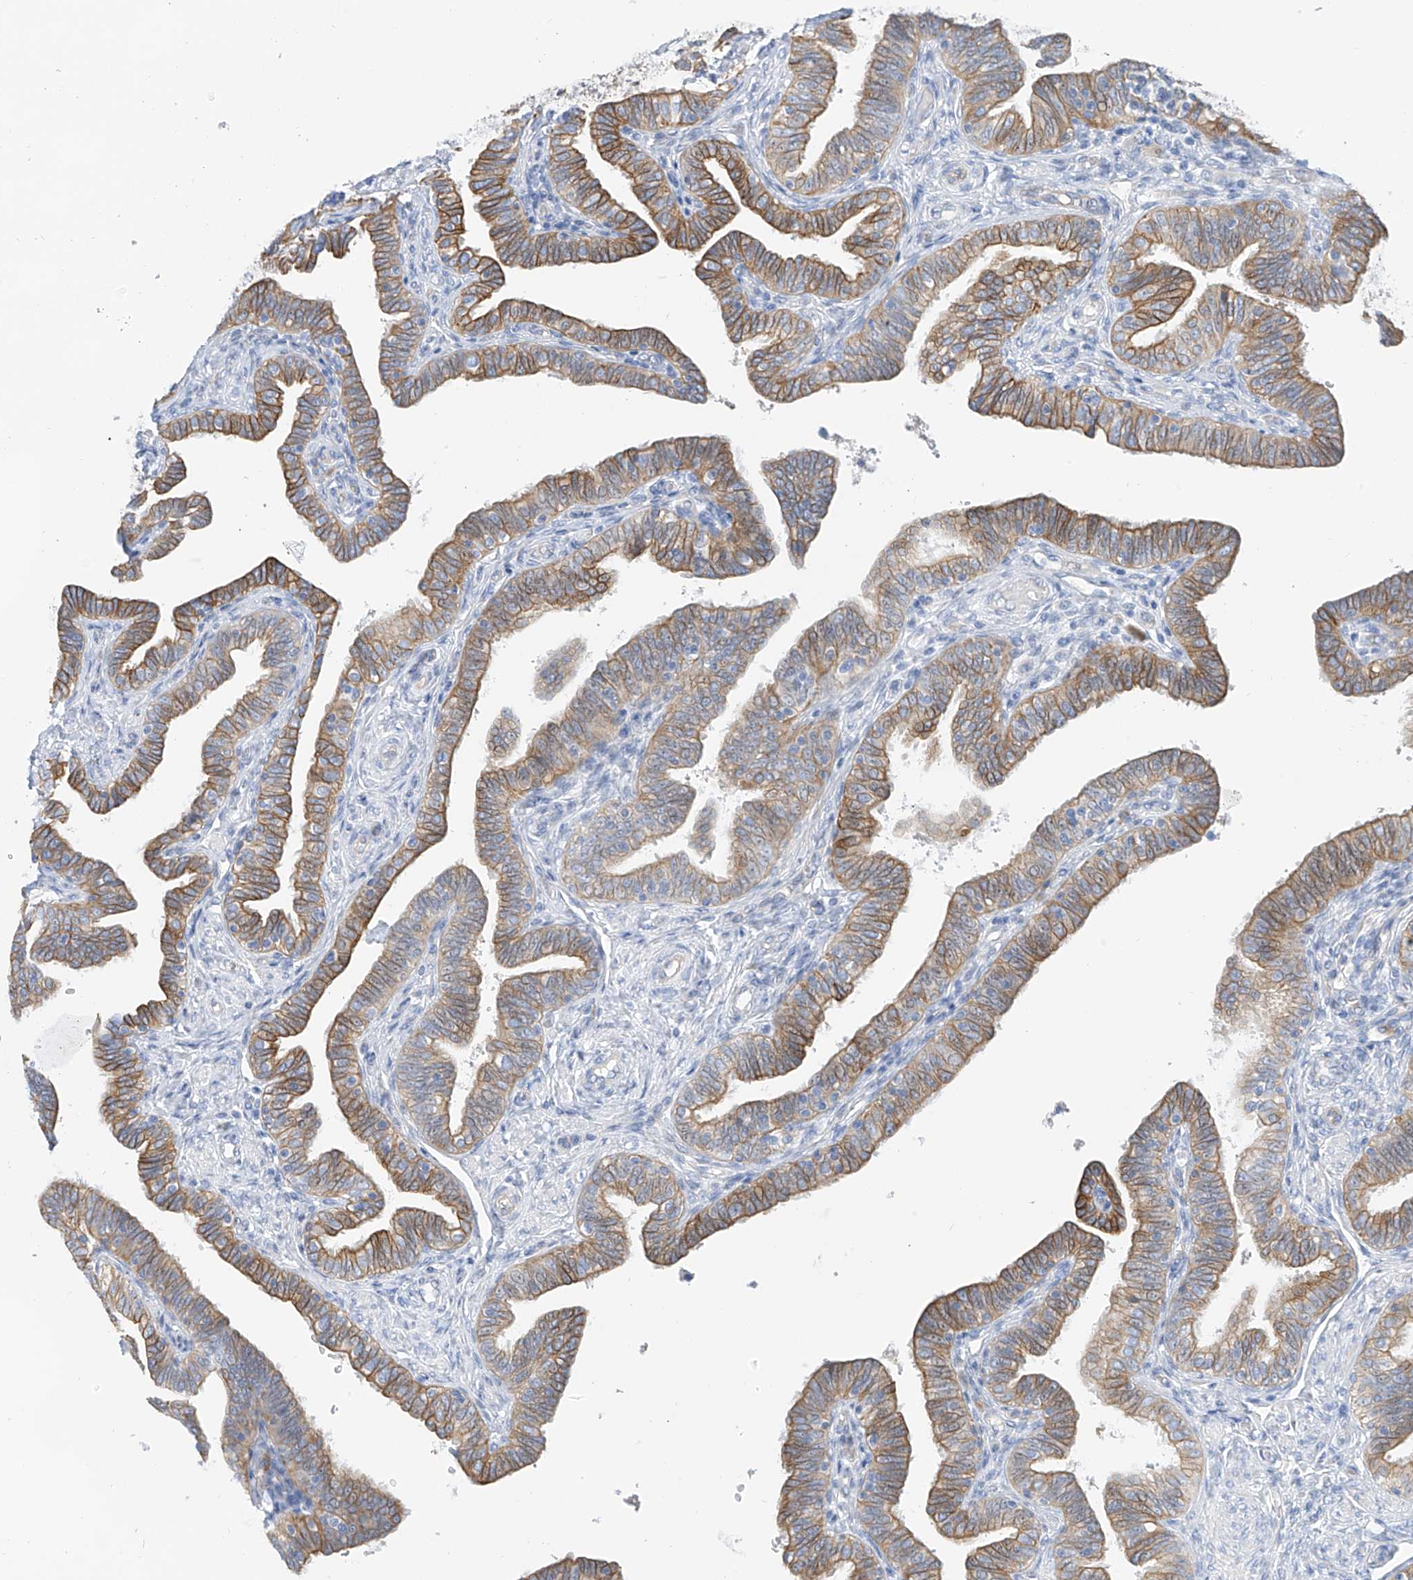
{"staining": {"intensity": "moderate", "quantity": ">75%", "location": "cytoplasmic/membranous"}, "tissue": "fallopian tube", "cell_type": "Glandular cells", "image_type": "normal", "snomed": [{"axis": "morphology", "description": "Normal tissue, NOS"}, {"axis": "topography", "description": "Fallopian tube"}], "caption": "IHC (DAB) staining of unremarkable human fallopian tube displays moderate cytoplasmic/membranous protein expression in about >75% of glandular cells. (DAB (3,3'-diaminobenzidine) = brown stain, brightfield microscopy at high magnification).", "gene": "PIK3C2B", "patient": {"sex": "female", "age": 39}}